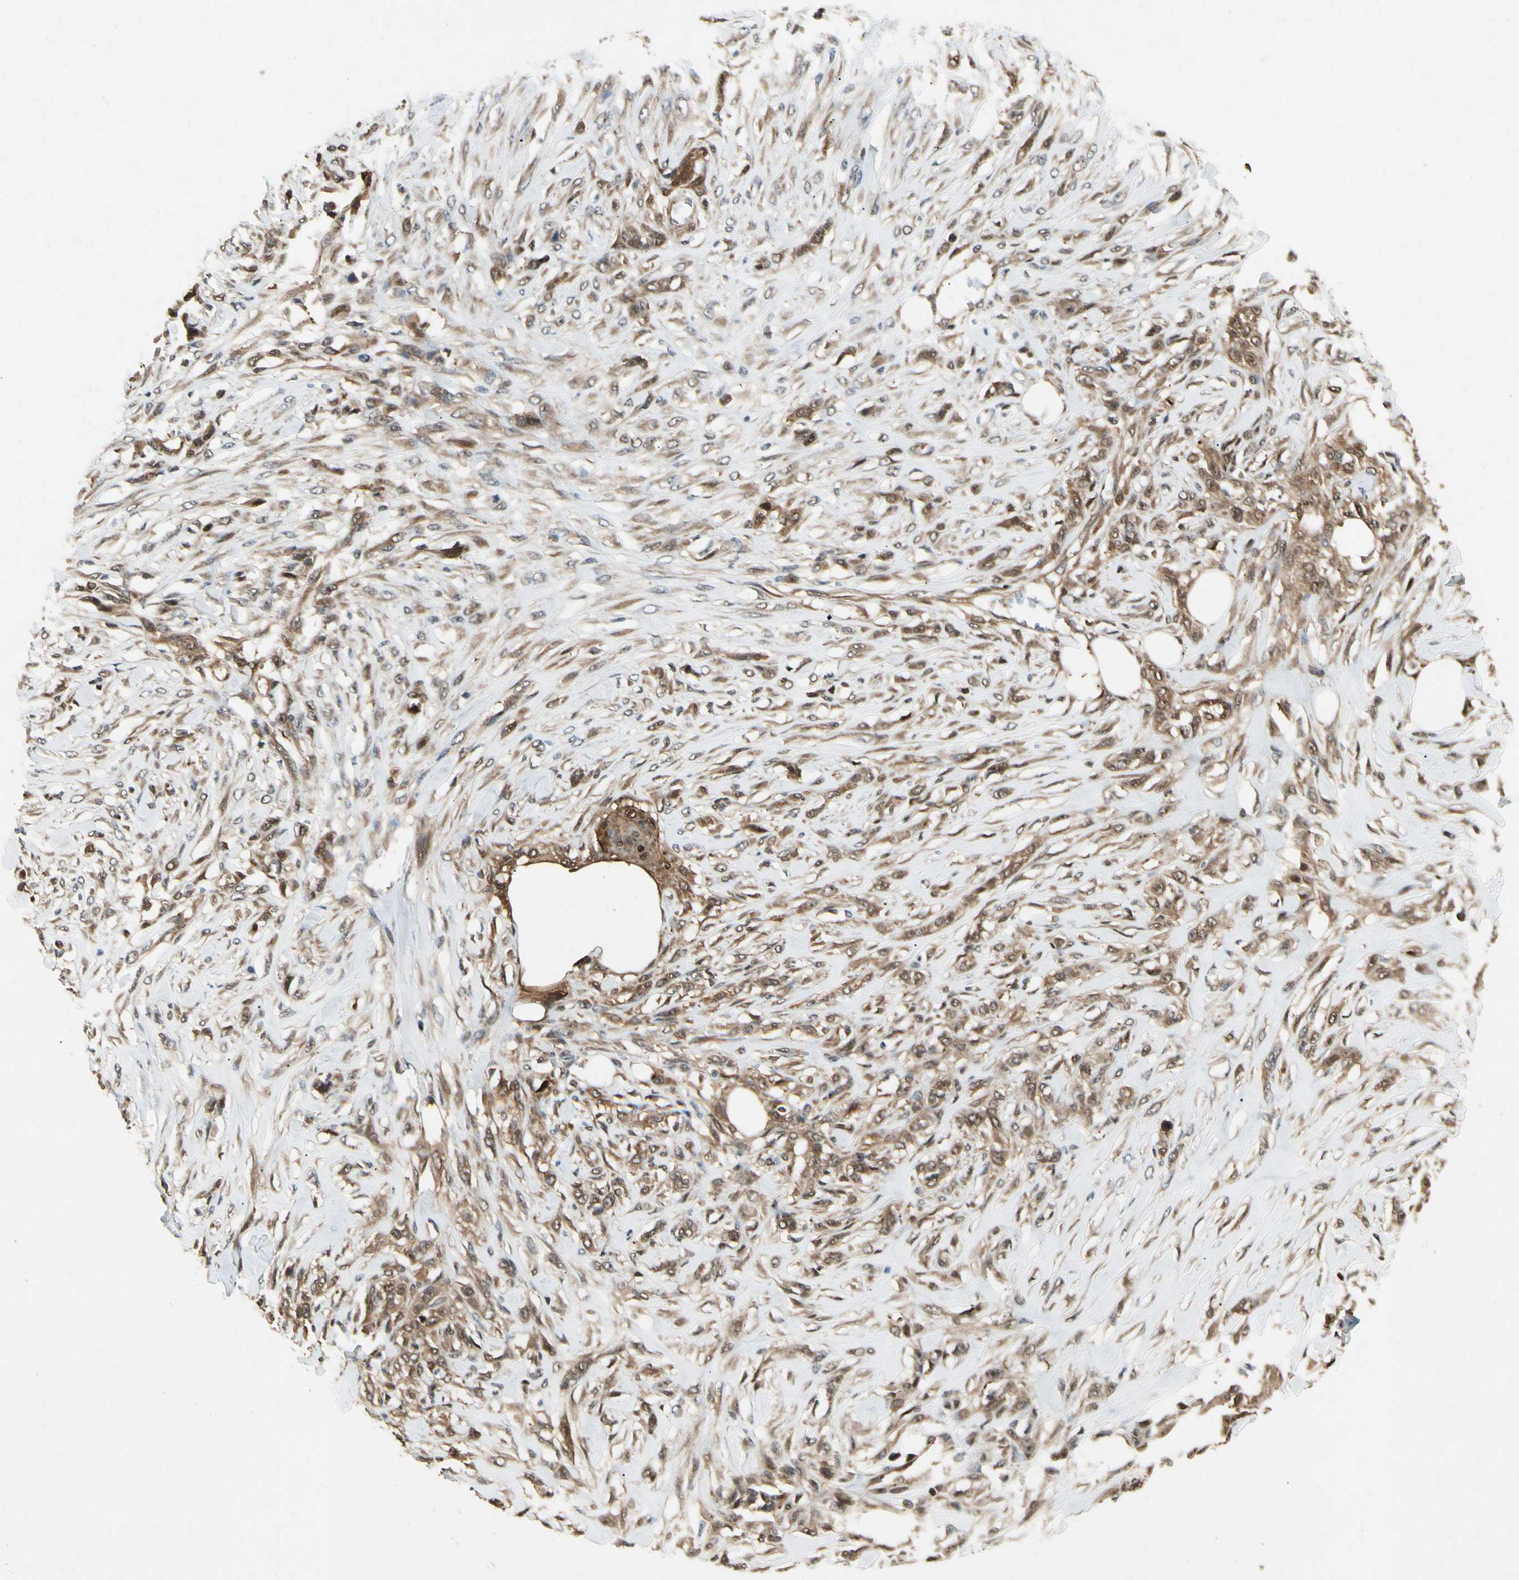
{"staining": {"intensity": "moderate", "quantity": ">75%", "location": "cytoplasmic/membranous"}, "tissue": "skin cancer", "cell_type": "Tumor cells", "image_type": "cancer", "snomed": [{"axis": "morphology", "description": "Squamous cell carcinoma, NOS"}, {"axis": "topography", "description": "Skin"}], "caption": "The immunohistochemical stain shows moderate cytoplasmic/membranous staining in tumor cells of skin squamous cell carcinoma tissue.", "gene": "YWHAQ", "patient": {"sex": "female", "age": 59}}